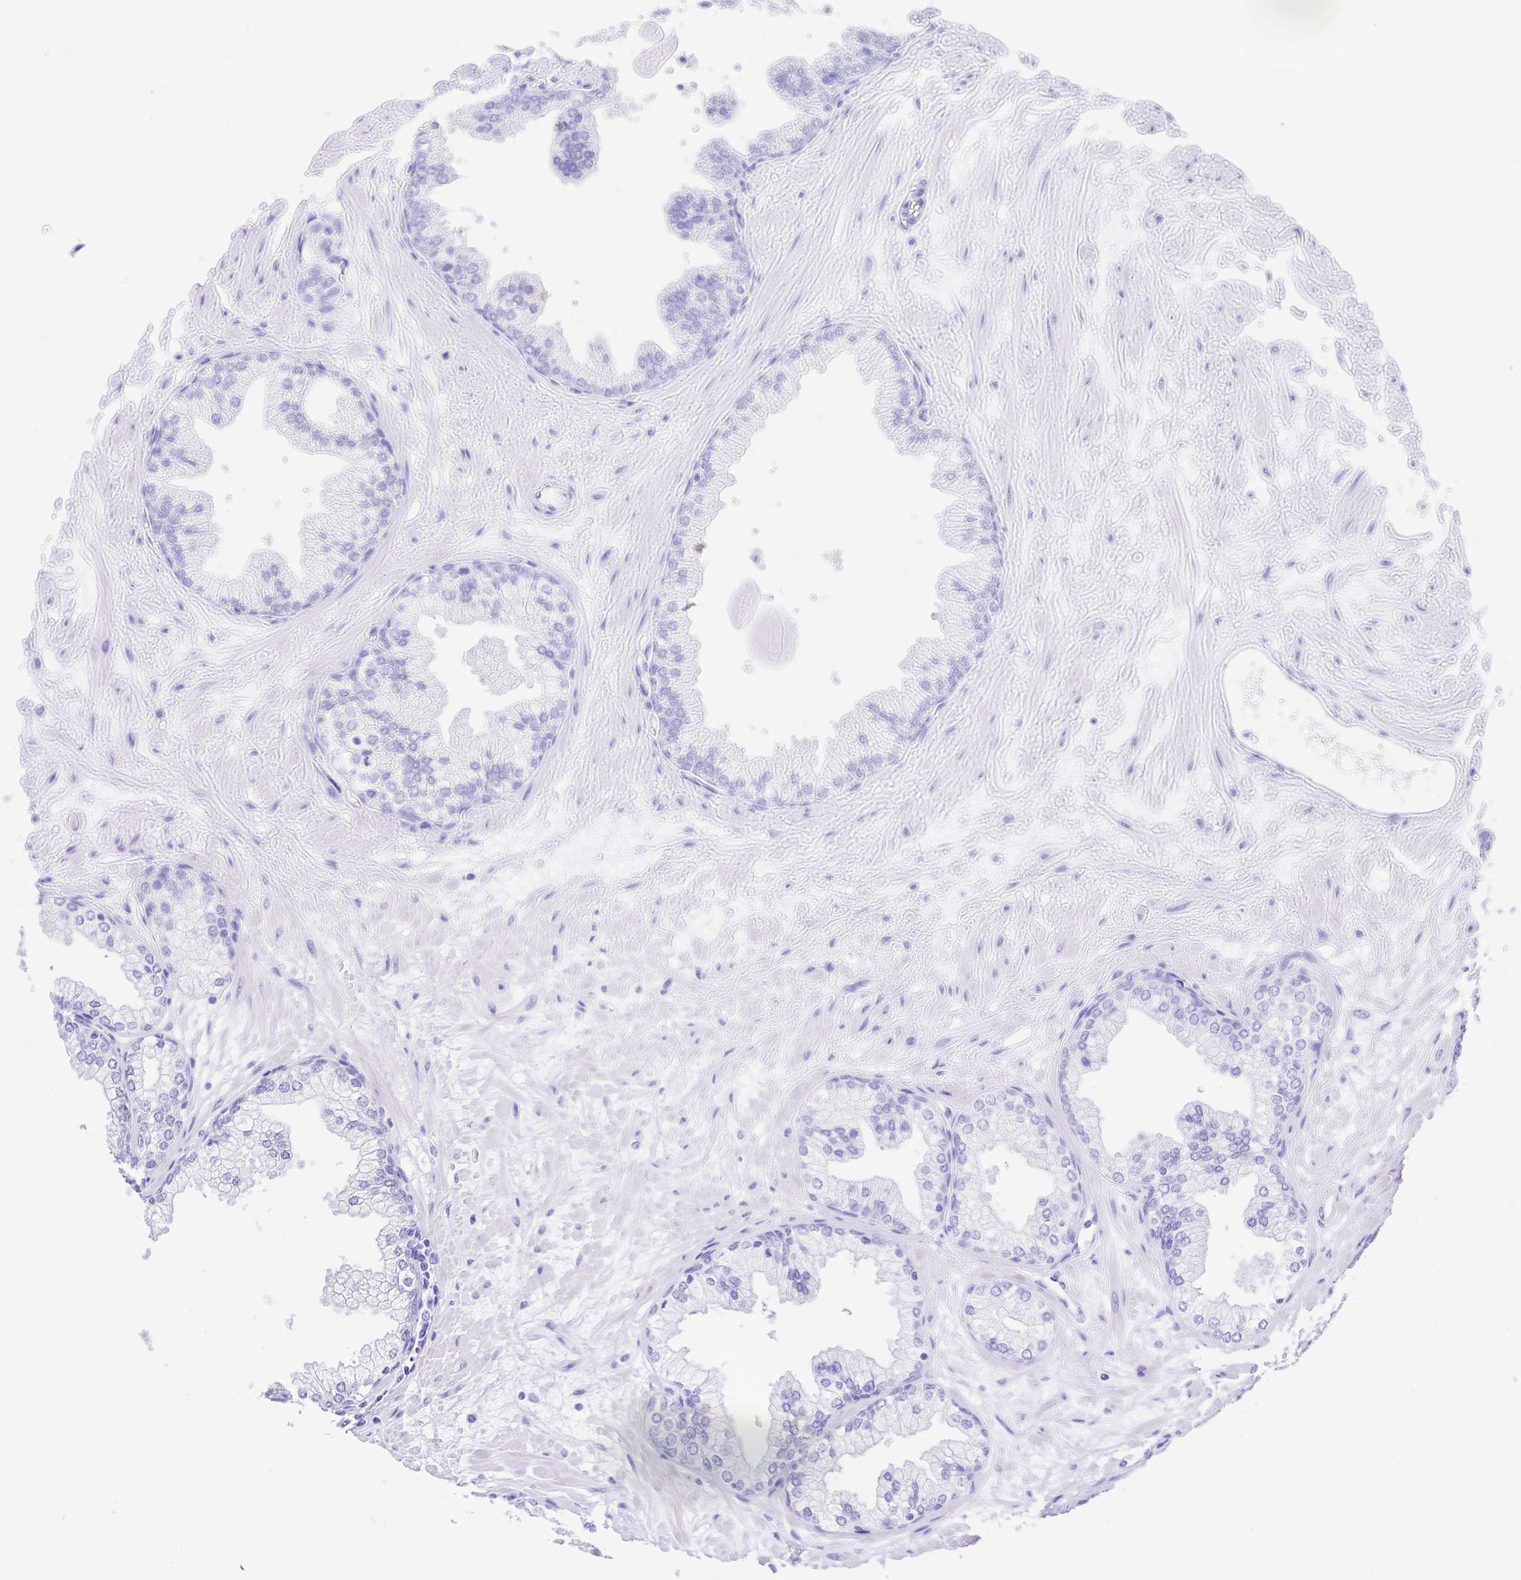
{"staining": {"intensity": "negative", "quantity": "none", "location": "none"}, "tissue": "prostate", "cell_type": "Glandular cells", "image_type": "normal", "snomed": [{"axis": "morphology", "description": "Normal tissue, NOS"}, {"axis": "topography", "description": "Prostate"}, {"axis": "topography", "description": "Peripheral nerve tissue"}], "caption": "Immunohistochemistry photomicrograph of benign prostate: human prostate stained with DAB displays no significant protein staining in glandular cells.", "gene": "SMR3A", "patient": {"sex": "male", "age": 61}}